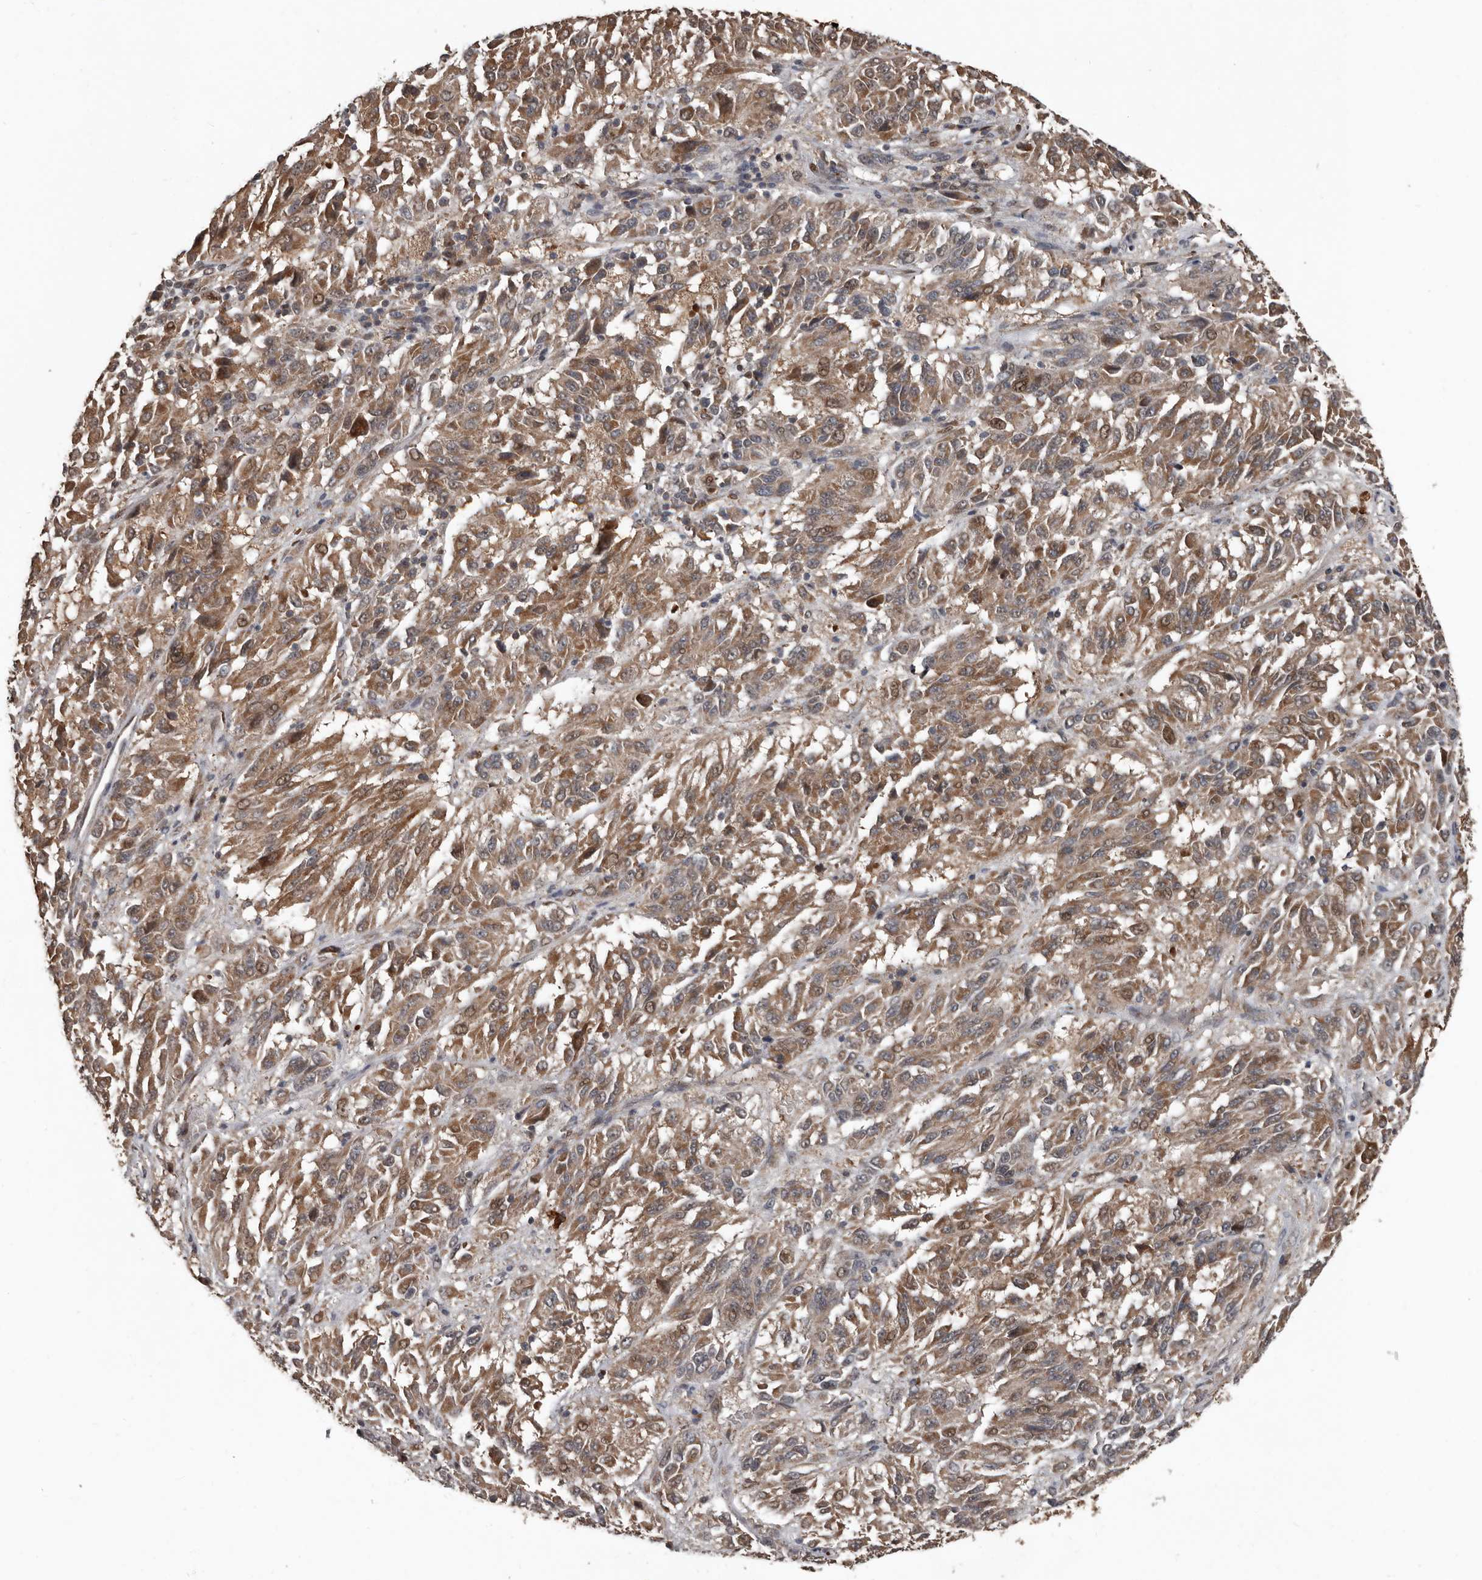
{"staining": {"intensity": "moderate", "quantity": ">75%", "location": "cytoplasmic/membranous"}, "tissue": "melanoma", "cell_type": "Tumor cells", "image_type": "cancer", "snomed": [{"axis": "morphology", "description": "Malignant melanoma, Metastatic site"}, {"axis": "topography", "description": "Lung"}], "caption": "Human malignant melanoma (metastatic site) stained with a brown dye reveals moderate cytoplasmic/membranous positive positivity in approximately >75% of tumor cells.", "gene": "FSBP", "patient": {"sex": "male", "age": 64}}